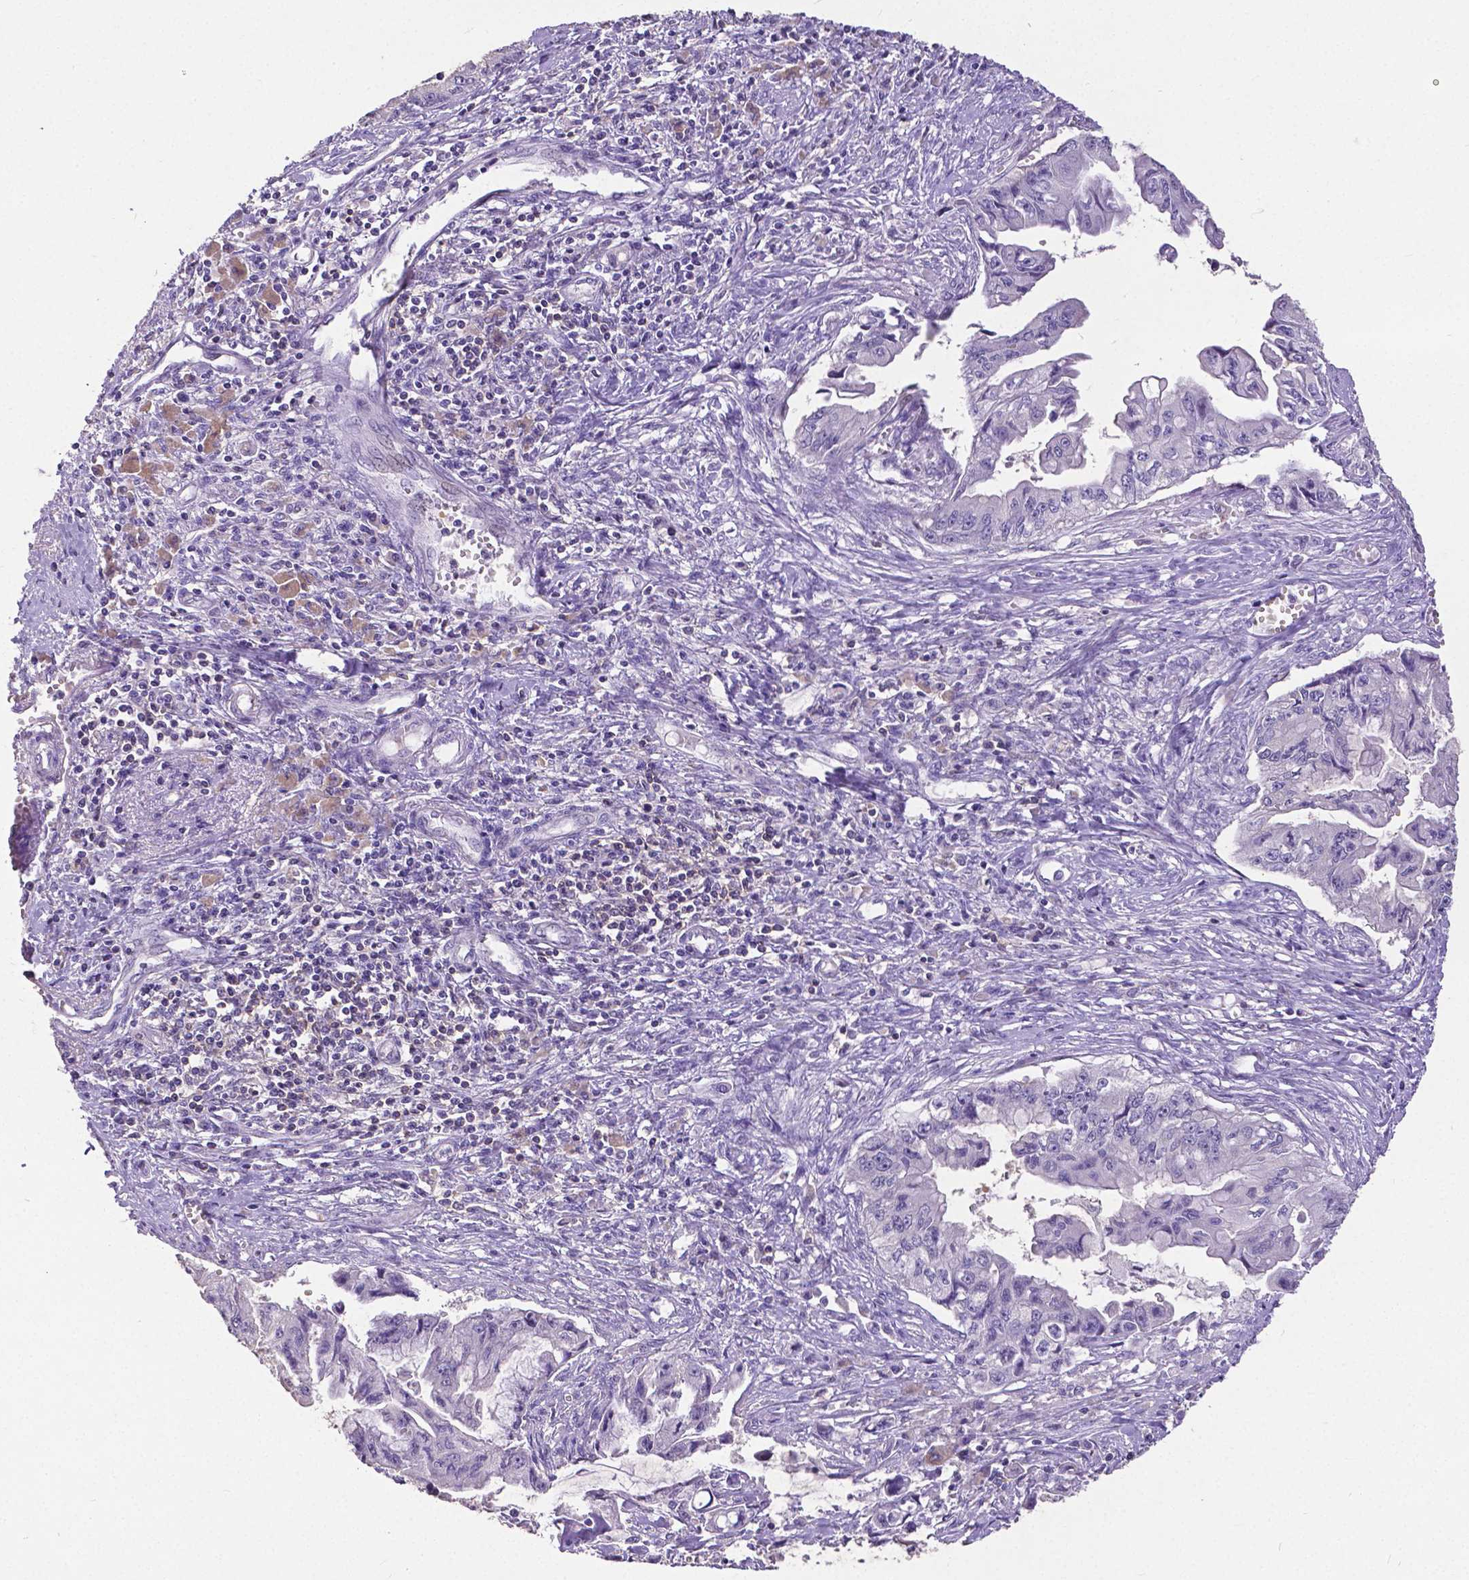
{"staining": {"intensity": "negative", "quantity": "none", "location": "none"}, "tissue": "pancreatic cancer", "cell_type": "Tumor cells", "image_type": "cancer", "snomed": [{"axis": "morphology", "description": "Adenocarcinoma, NOS"}, {"axis": "topography", "description": "Pancreas"}], "caption": "Immunohistochemical staining of pancreatic cancer (adenocarcinoma) exhibits no significant expression in tumor cells. (Immunohistochemistry (ihc), brightfield microscopy, high magnification).", "gene": "CD4", "patient": {"sex": "male", "age": 66}}